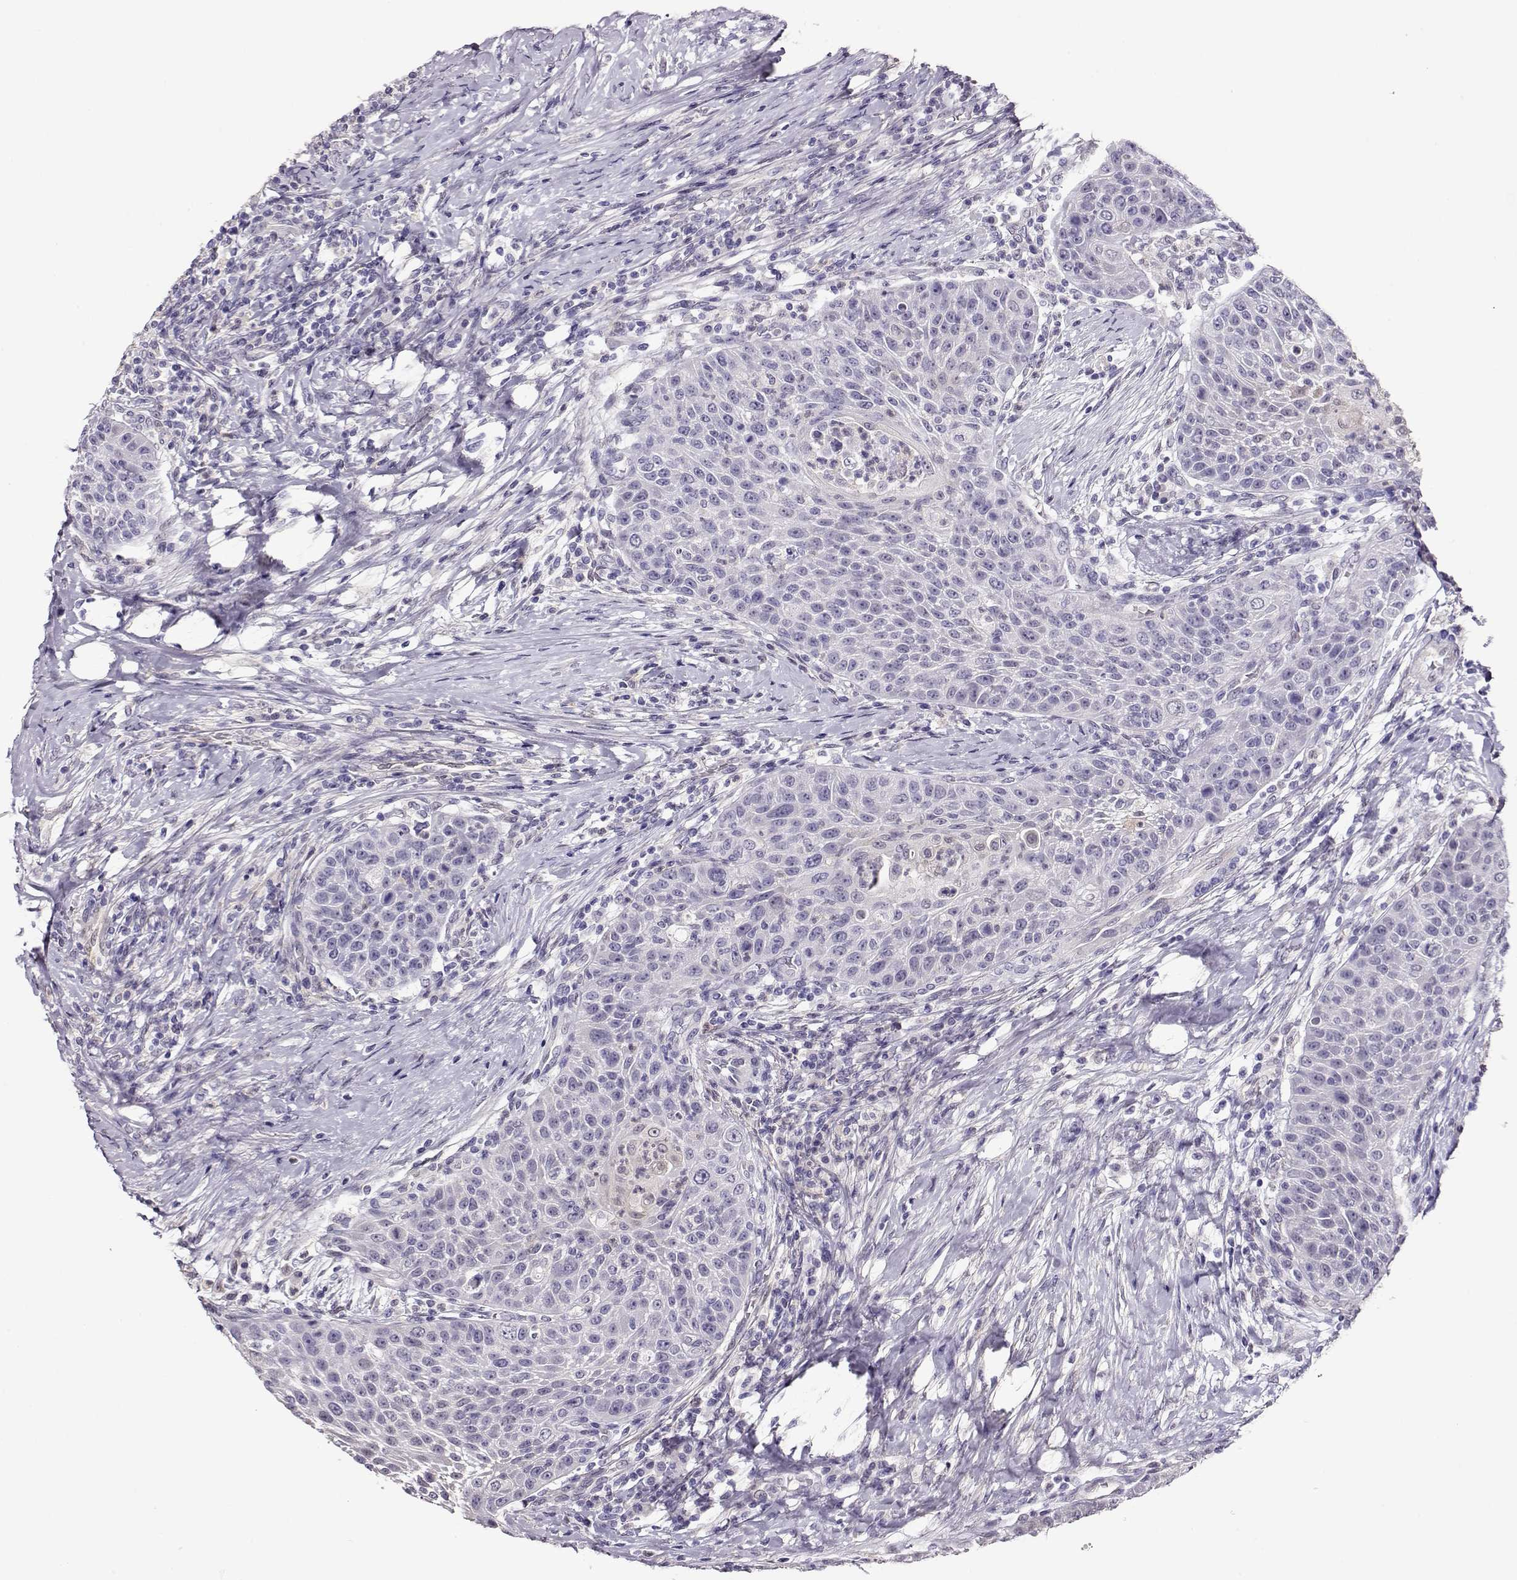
{"staining": {"intensity": "negative", "quantity": "none", "location": "none"}, "tissue": "head and neck cancer", "cell_type": "Tumor cells", "image_type": "cancer", "snomed": [{"axis": "morphology", "description": "Squamous cell carcinoma, NOS"}, {"axis": "topography", "description": "Head-Neck"}], "caption": "Tumor cells are negative for protein expression in human squamous cell carcinoma (head and neck).", "gene": "CCR8", "patient": {"sex": "male", "age": 69}}